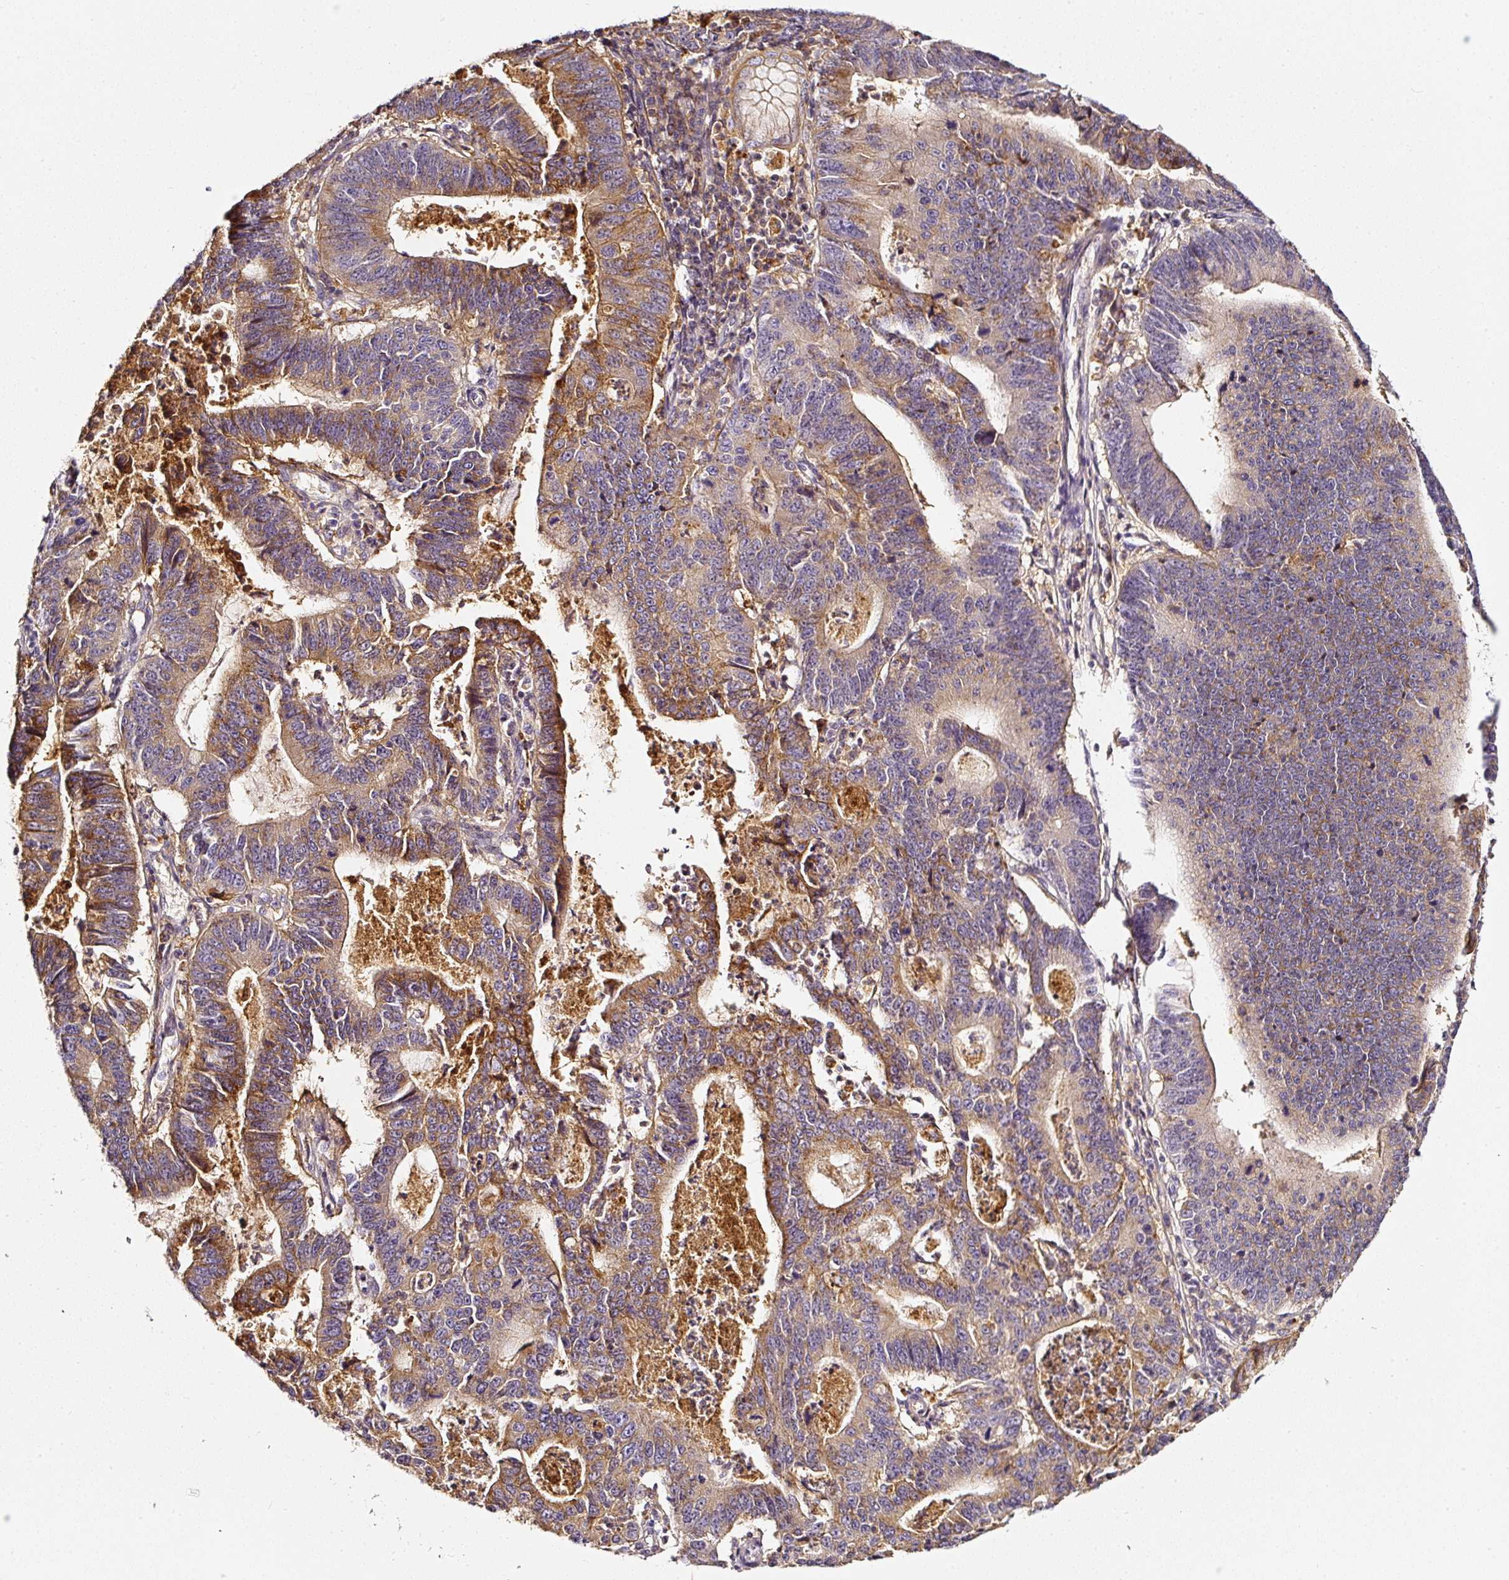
{"staining": {"intensity": "moderate", "quantity": "25%-75%", "location": "cytoplasmic/membranous"}, "tissue": "stomach cancer", "cell_type": "Tumor cells", "image_type": "cancer", "snomed": [{"axis": "morphology", "description": "Adenocarcinoma, NOS"}, {"axis": "topography", "description": "Stomach"}], "caption": "A high-resolution image shows immunohistochemistry (IHC) staining of stomach adenocarcinoma, which displays moderate cytoplasmic/membranous staining in about 25%-75% of tumor cells. (brown staining indicates protein expression, while blue staining denotes nuclei).", "gene": "CD47", "patient": {"sex": "male", "age": 59}}